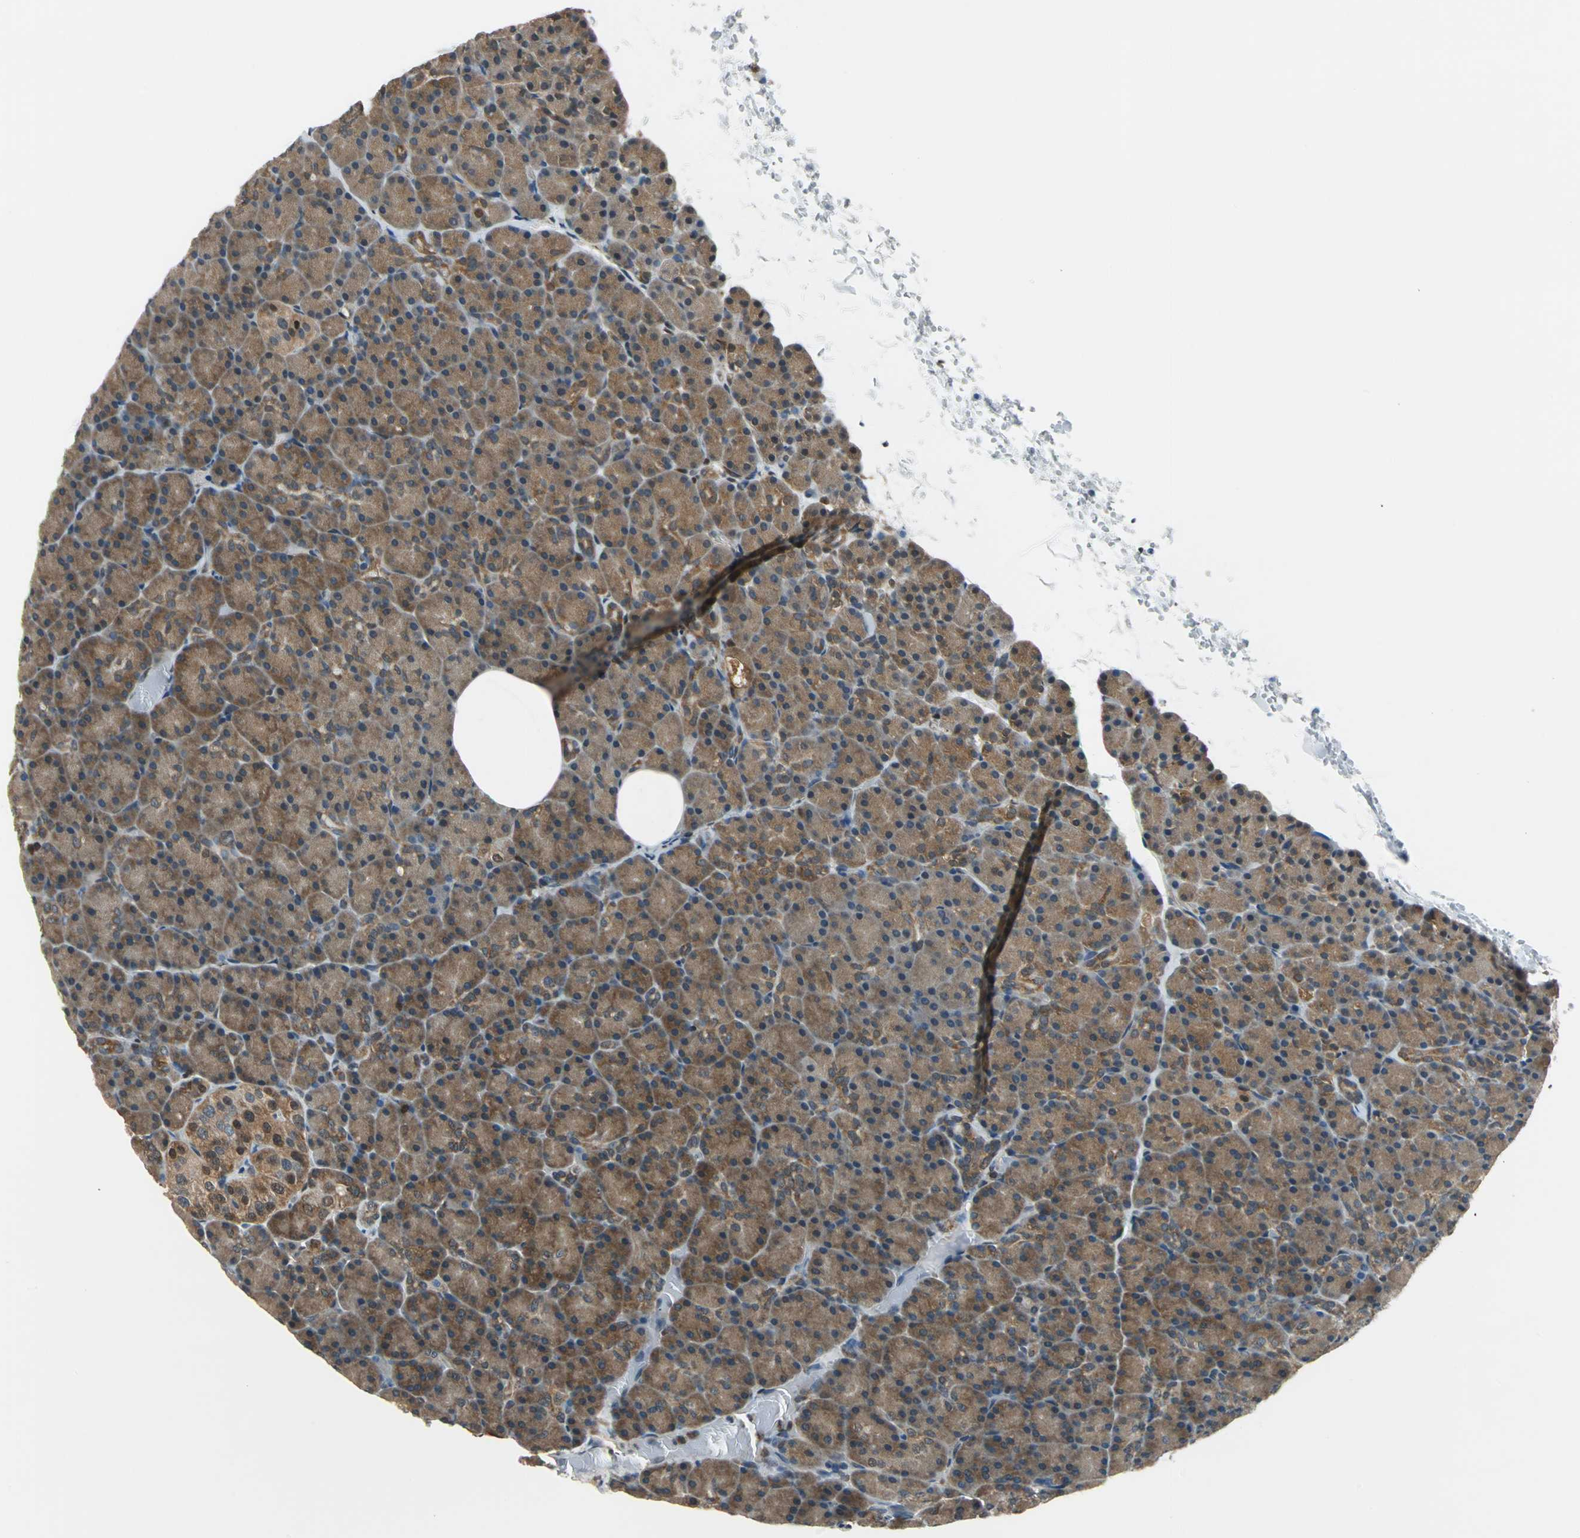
{"staining": {"intensity": "moderate", "quantity": ">75%", "location": "cytoplasmic/membranous"}, "tissue": "pancreas", "cell_type": "Exocrine glandular cells", "image_type": "normal", "snomed": [{"axis": "morphology", "description": "Normal tissue, NOS"}, {"axis": "topography", "description": "Pancreas"}], "caption": "Exocrine glandular cells reveal moderate cytoplasmic/membranous staining in about >75% of cells in benign pancreas. (IHC, brightfield microscopy, high magnification).", "gene": "PSME1", "patient": {"sex": "female", "age": 43}}